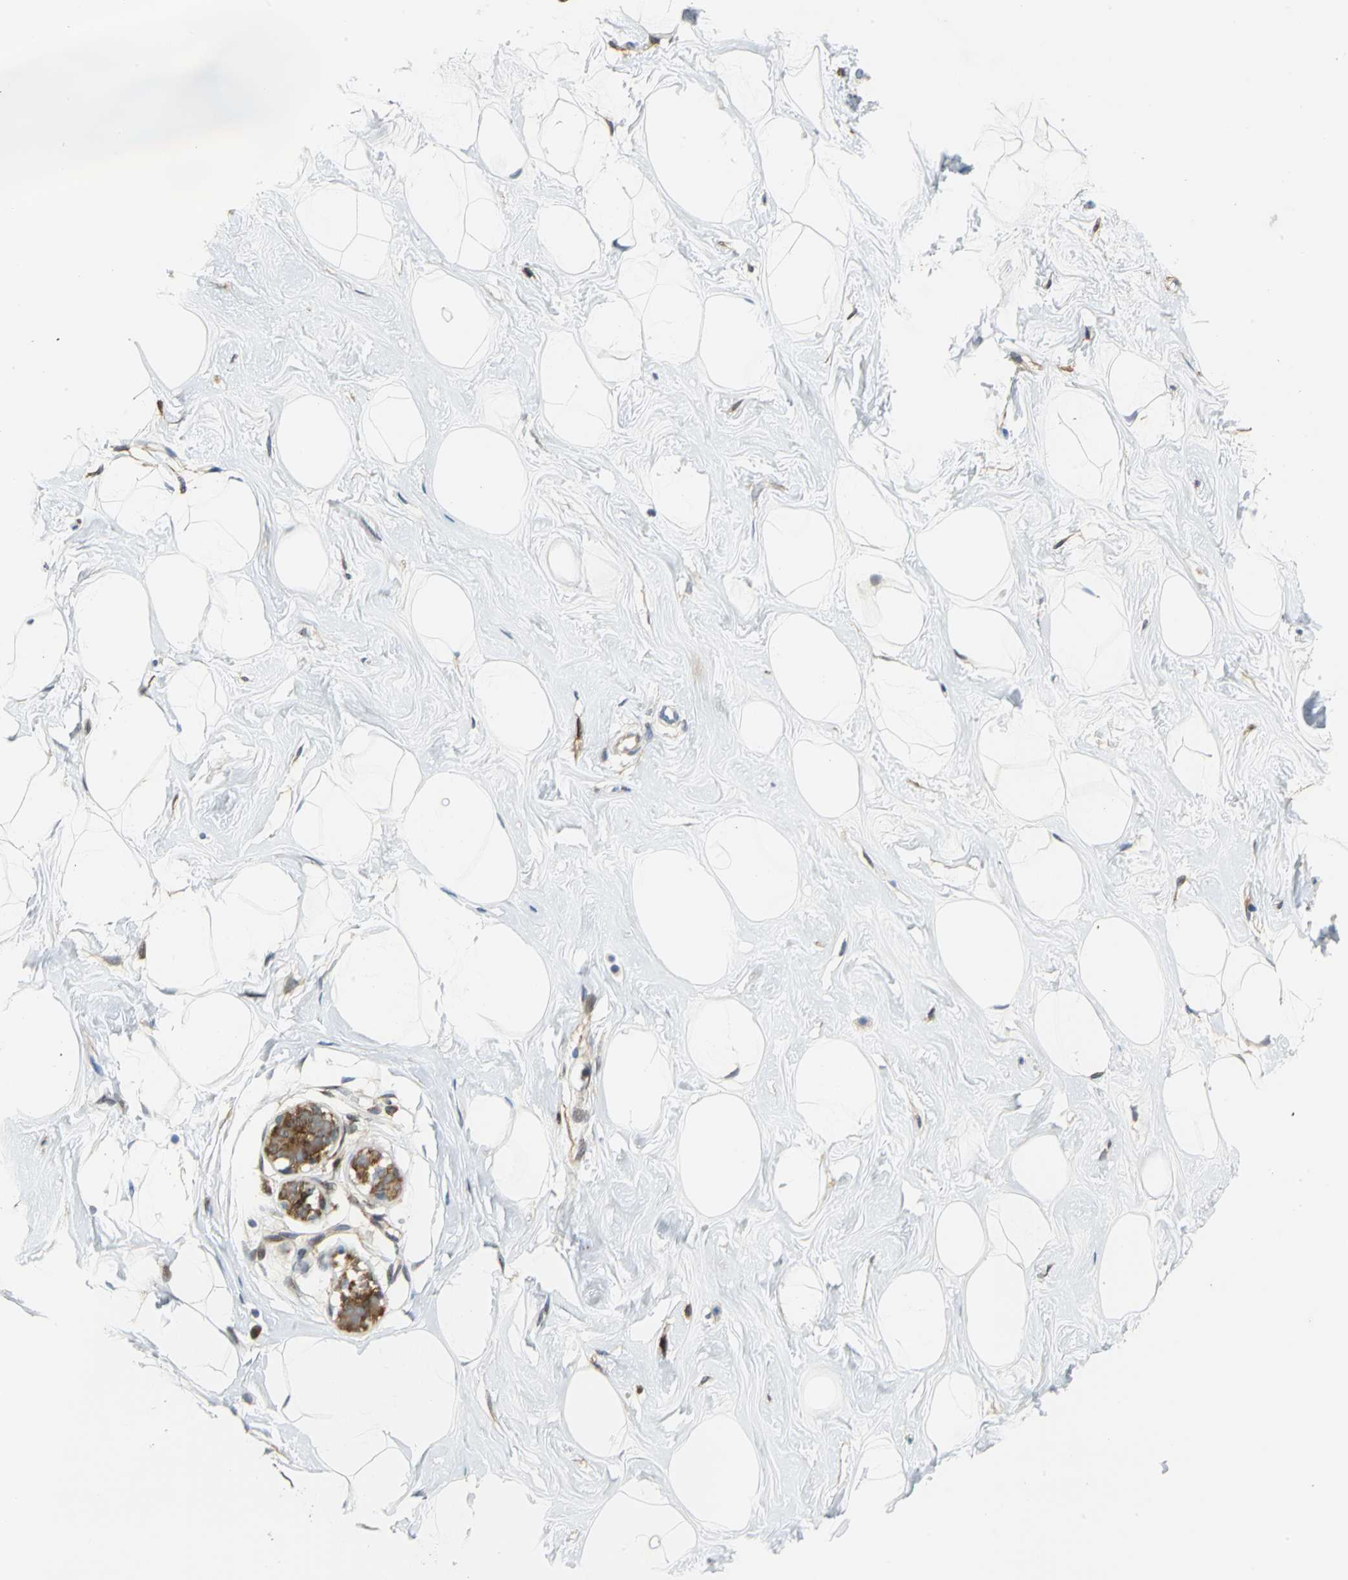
{"staining": {"intensity": "negative", "quantity": "none", "location": "none"}, "tissue": "breast", "cell_type": "Adipocytes", "image_type": "normal", "snomed": [{"axis": "morphology", "description": "Normal tissue, NOS"}, {"axis": "topography", "description": "Breast"}], "caption": "This is an immunohistochemistry photomicrograph of unremarkable human breast. There is no staining in adipocytes.", "gene": "YBX1", "patient": {"sex": "female", "age": 23}}